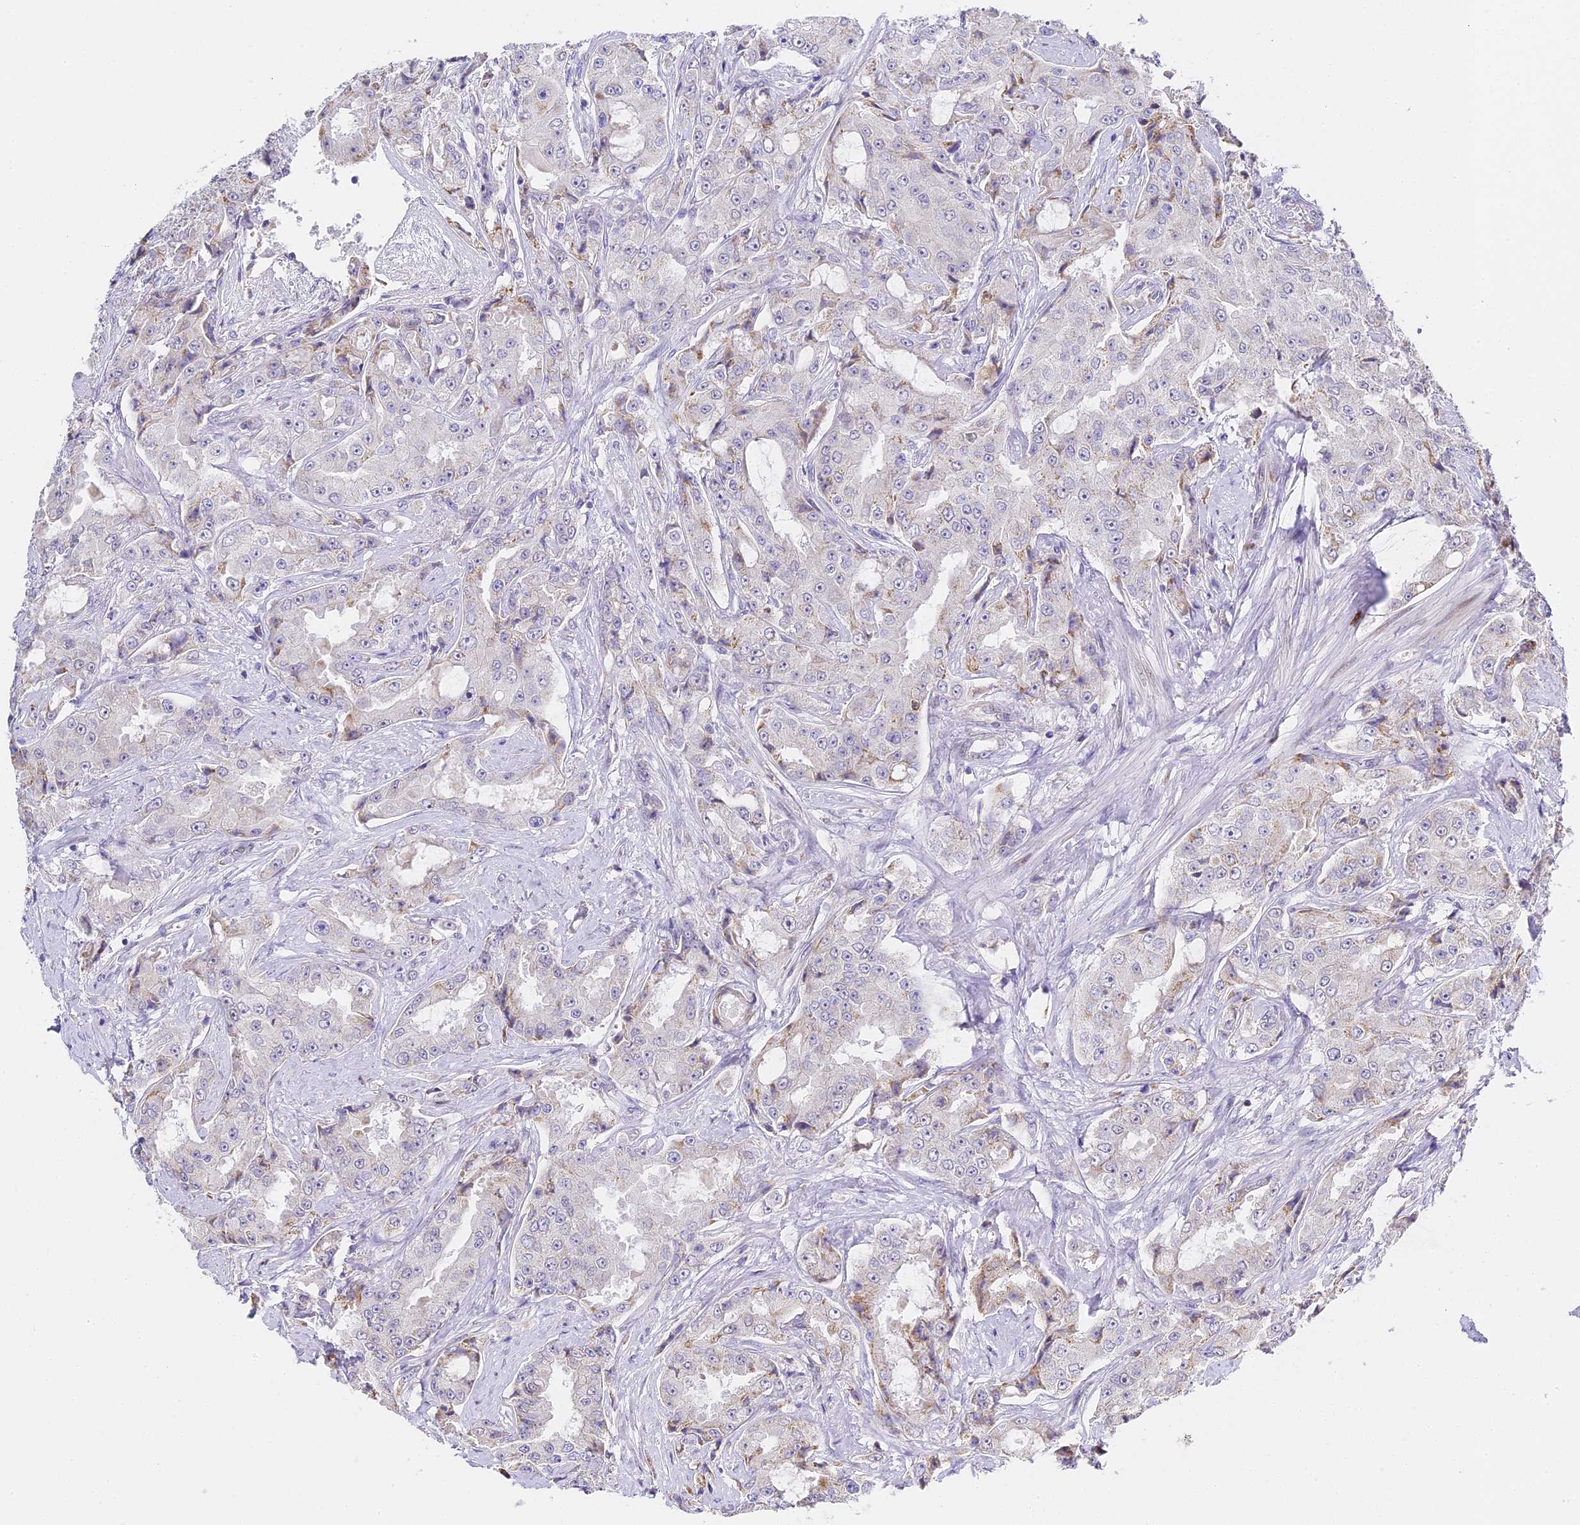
{"staining": {"intensity": "moderate", "quantity": "<25%", "location": "cytoplasmic/membranous"}, "tissue": "prostate cancer", "cell_type": "Tumor cells", "image_type": "cancer", "snomed": [{"axis": "morphology", "description": "Adenocarcinoma, High grade"}, {"axis": "topography", "description": "Prostate"}], "caption": "Brown immunohistochemical staining in human prostate cancer reveals moderate cytoplasmic/membranous positivity in about <25% of tumor cells.", "gene": "SERP1", "patient": {"sex": "male", "age": 73}}